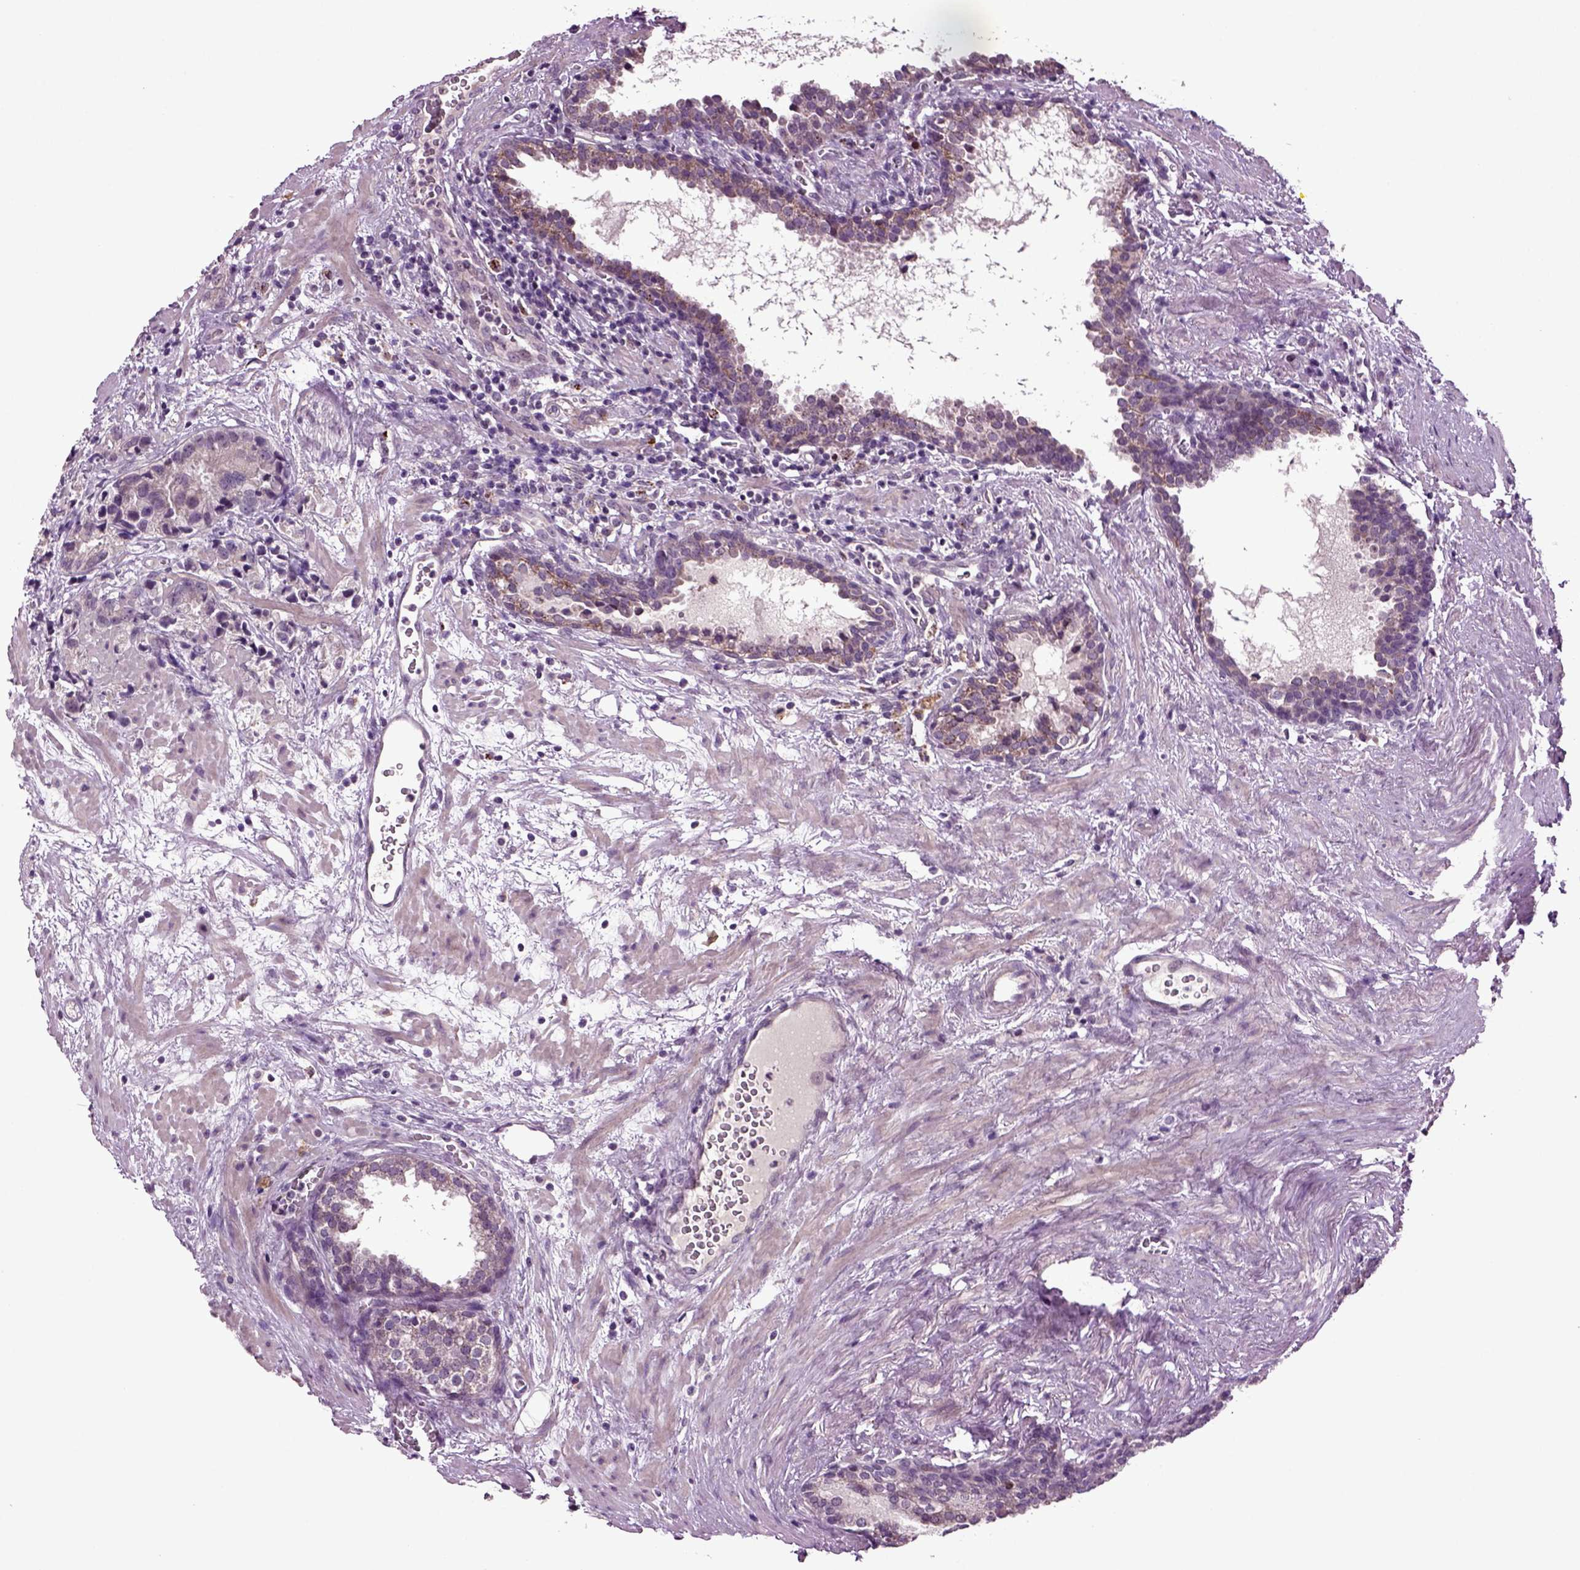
{"staining": {"intensity": "negative", "quantity": "none", "location": "none"}, "tissue": "prostate cancer", "cell_type": "Tumor cells", "image_type": "cancer", "snomed": [{"axis": "morphology", "description": "Adenocarcinoma, NOS"}, {"axis": "topography", "description": "Prostate and seminal vesicle, NOS"}], "caption": "DAB immunohistochemical staining of prostate cancer exhibits no significant staining in tumor cells.", "gene": "SLC17A6", "patient": {"sex": "male", "age": 63}}